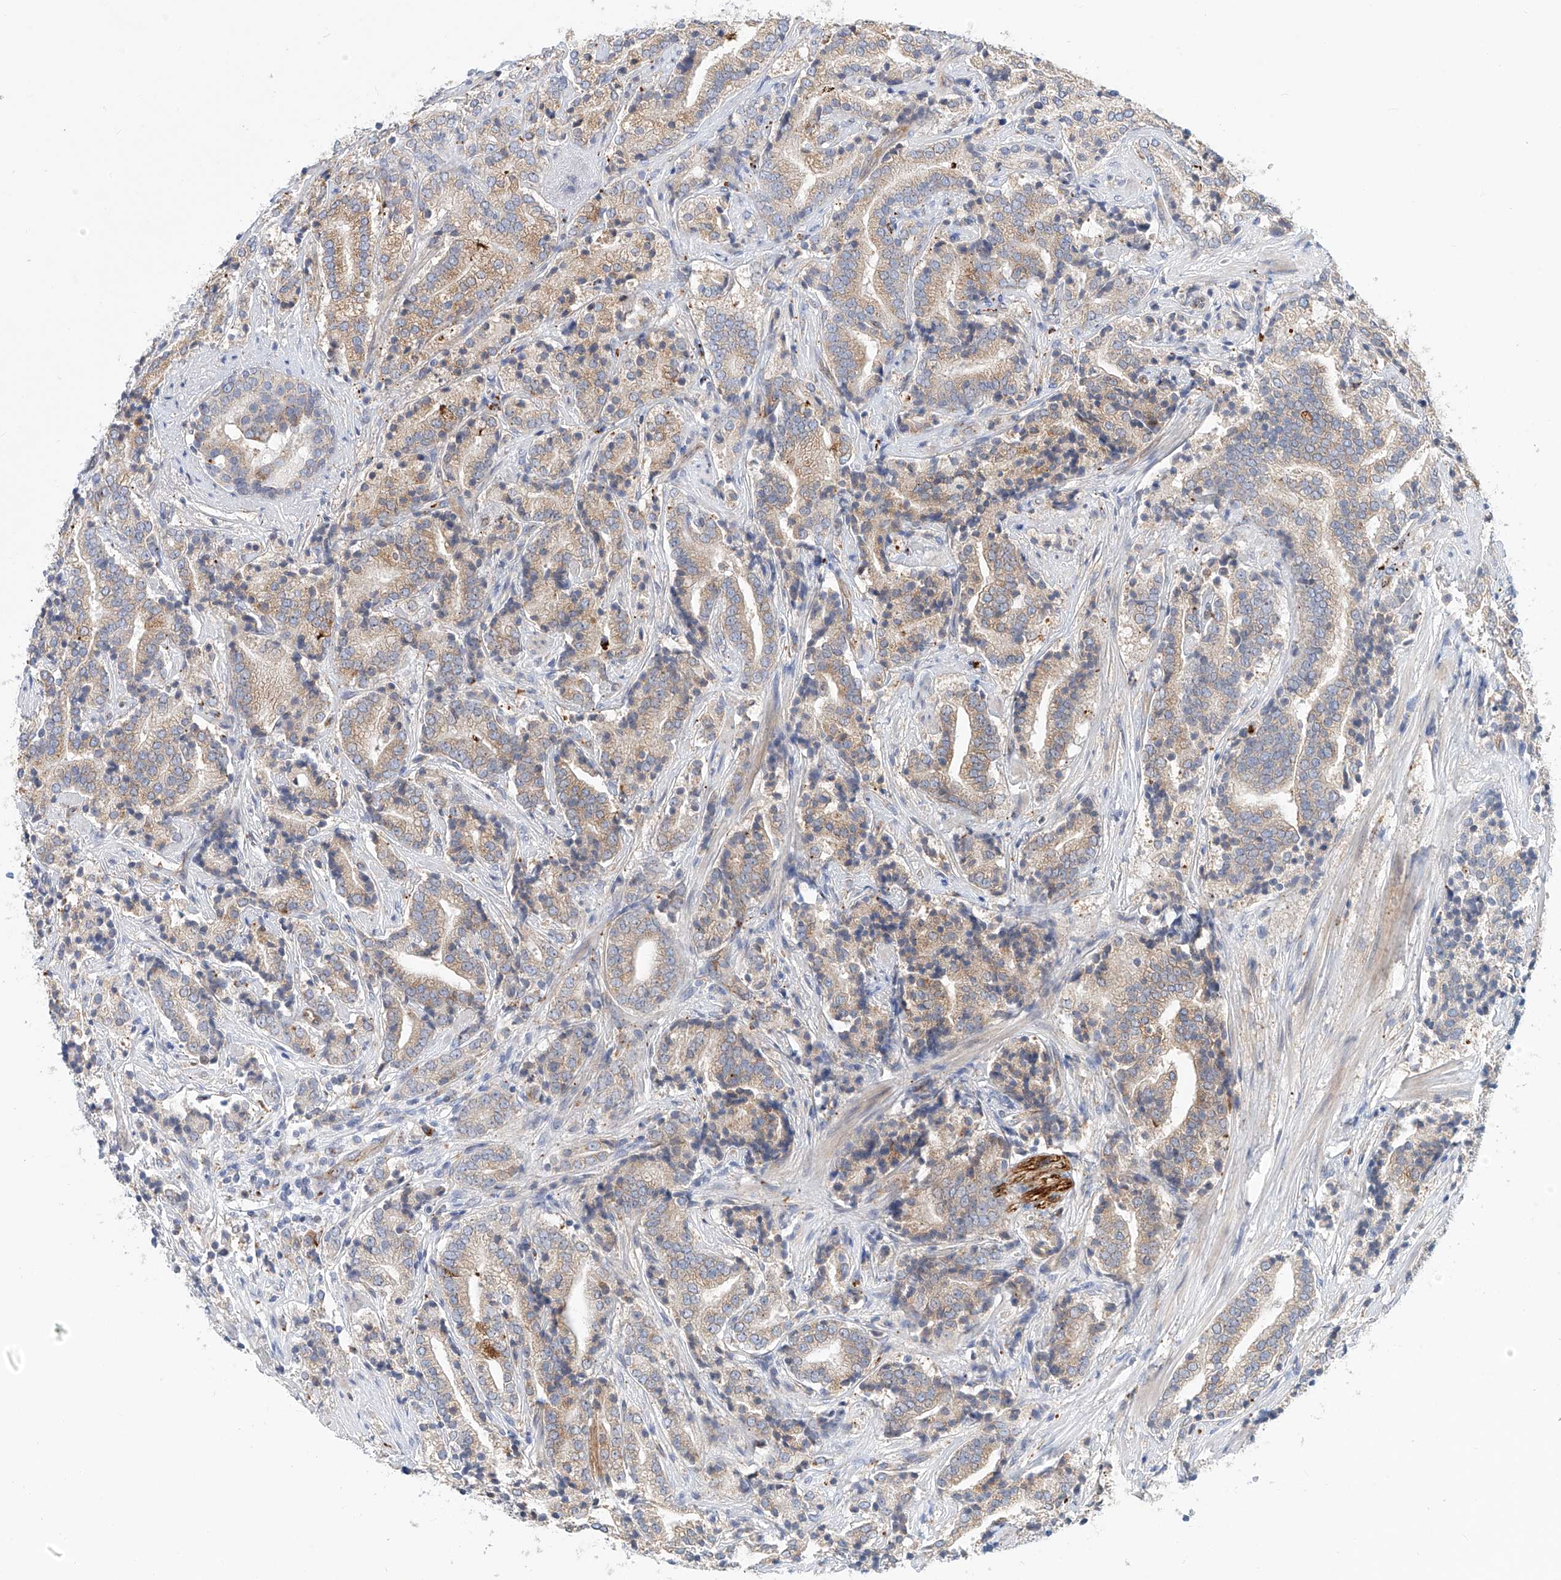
{"staining": {"intensity": "weak", "quantity": "25%-75%", "location": "cytoplasmic/membranous"}, "tissue": "prostate cancer", "cell_type": "Tumor cells", "image_type": "cancer", "snomed": [{"axis": "morphology", "description": "Adenocarcinoma, High grade"}, {"axis": "topography", "description": "Prostate"}], "caption": "The immunohistochemical stain highlights weak cytoplasmic/membranous staining in tumor cells of prostate adenocarcinoma (high-grade) tissue. Using DAB (brown) and hematoxylin (blue) stains, captured at high magnification using brightfield microscopy.", "gene": "HGSNAT", "patient": {"sex": "male", "age": 57}}